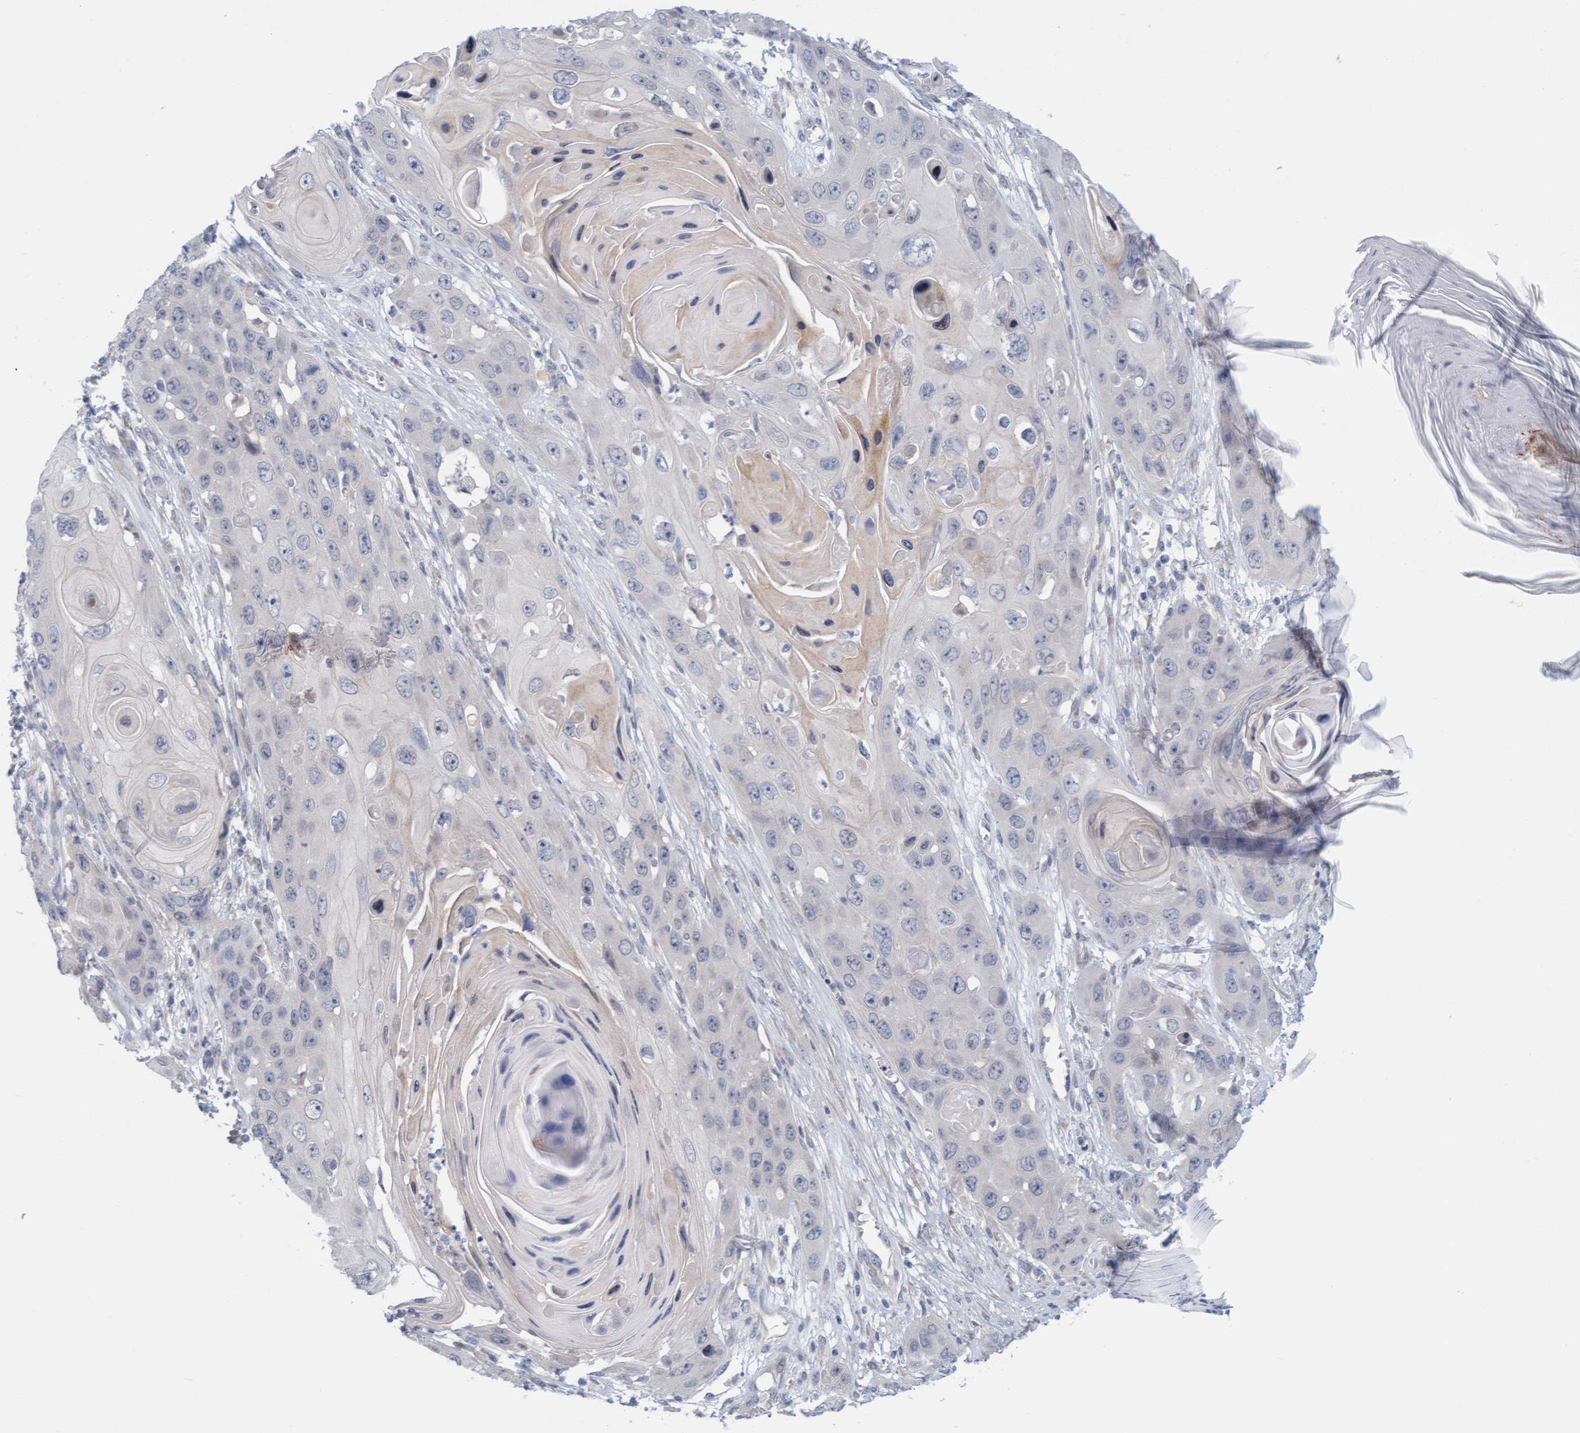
{"staining": {"intensity": "negative", "quantity": "none", "location": "none"}, "tissue": "skin cancer", "cell_type": "Tumor cells", "image_type": "cancer", "snomed": [{"axis": "morphology", "description": "Squamous cell carcinoma, NOS"}, {"axis": "topography", "description": "Skin"}], "caption": "High magnification brightfield microscopy of skin squamous cell carcinoma stained with DAB (brown) and counterstained with hematoxylin (blue): tumor cells show no significant positivity.", "gene": "ZC3H3", "patient": {"sex": "male", "age": 55}}